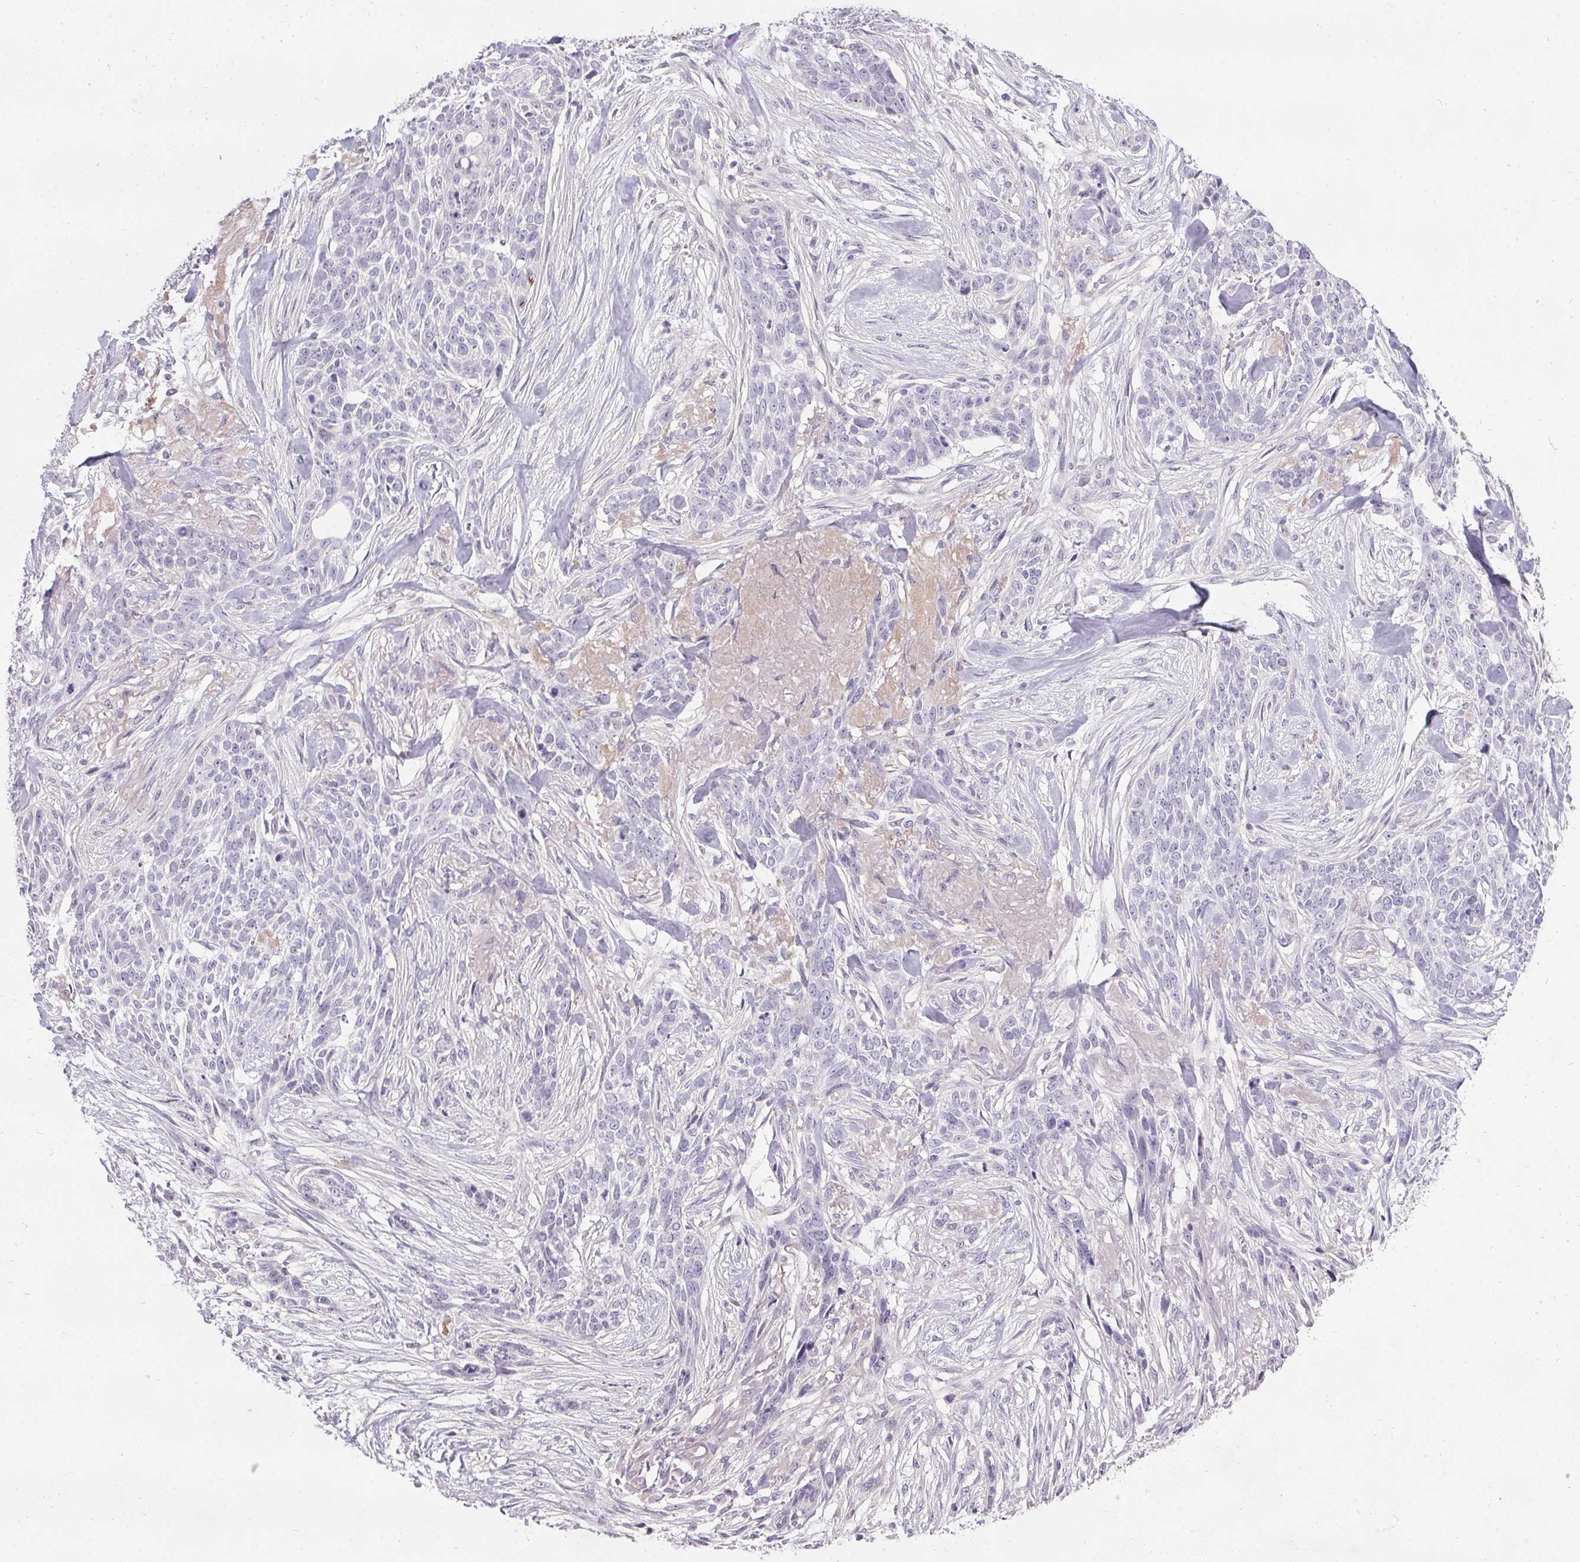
{"staining": {"intensity": "negative", "quantity": "none", "location": "none"}, "tissue": "skin cancer", "cell_type": "Tumor cells", "image_type": "cancer", "snomed": [{"axis": "morphology", "description": "Basal cell carcinoma"}, {"axis": "topography", "description": "Skin"}], "caption": "Image shows no significant protein staining in tumor cells of skin basal cell carcinoma.", "gene": "PMEL", "patient": {"sex": "male", "age": 74}}